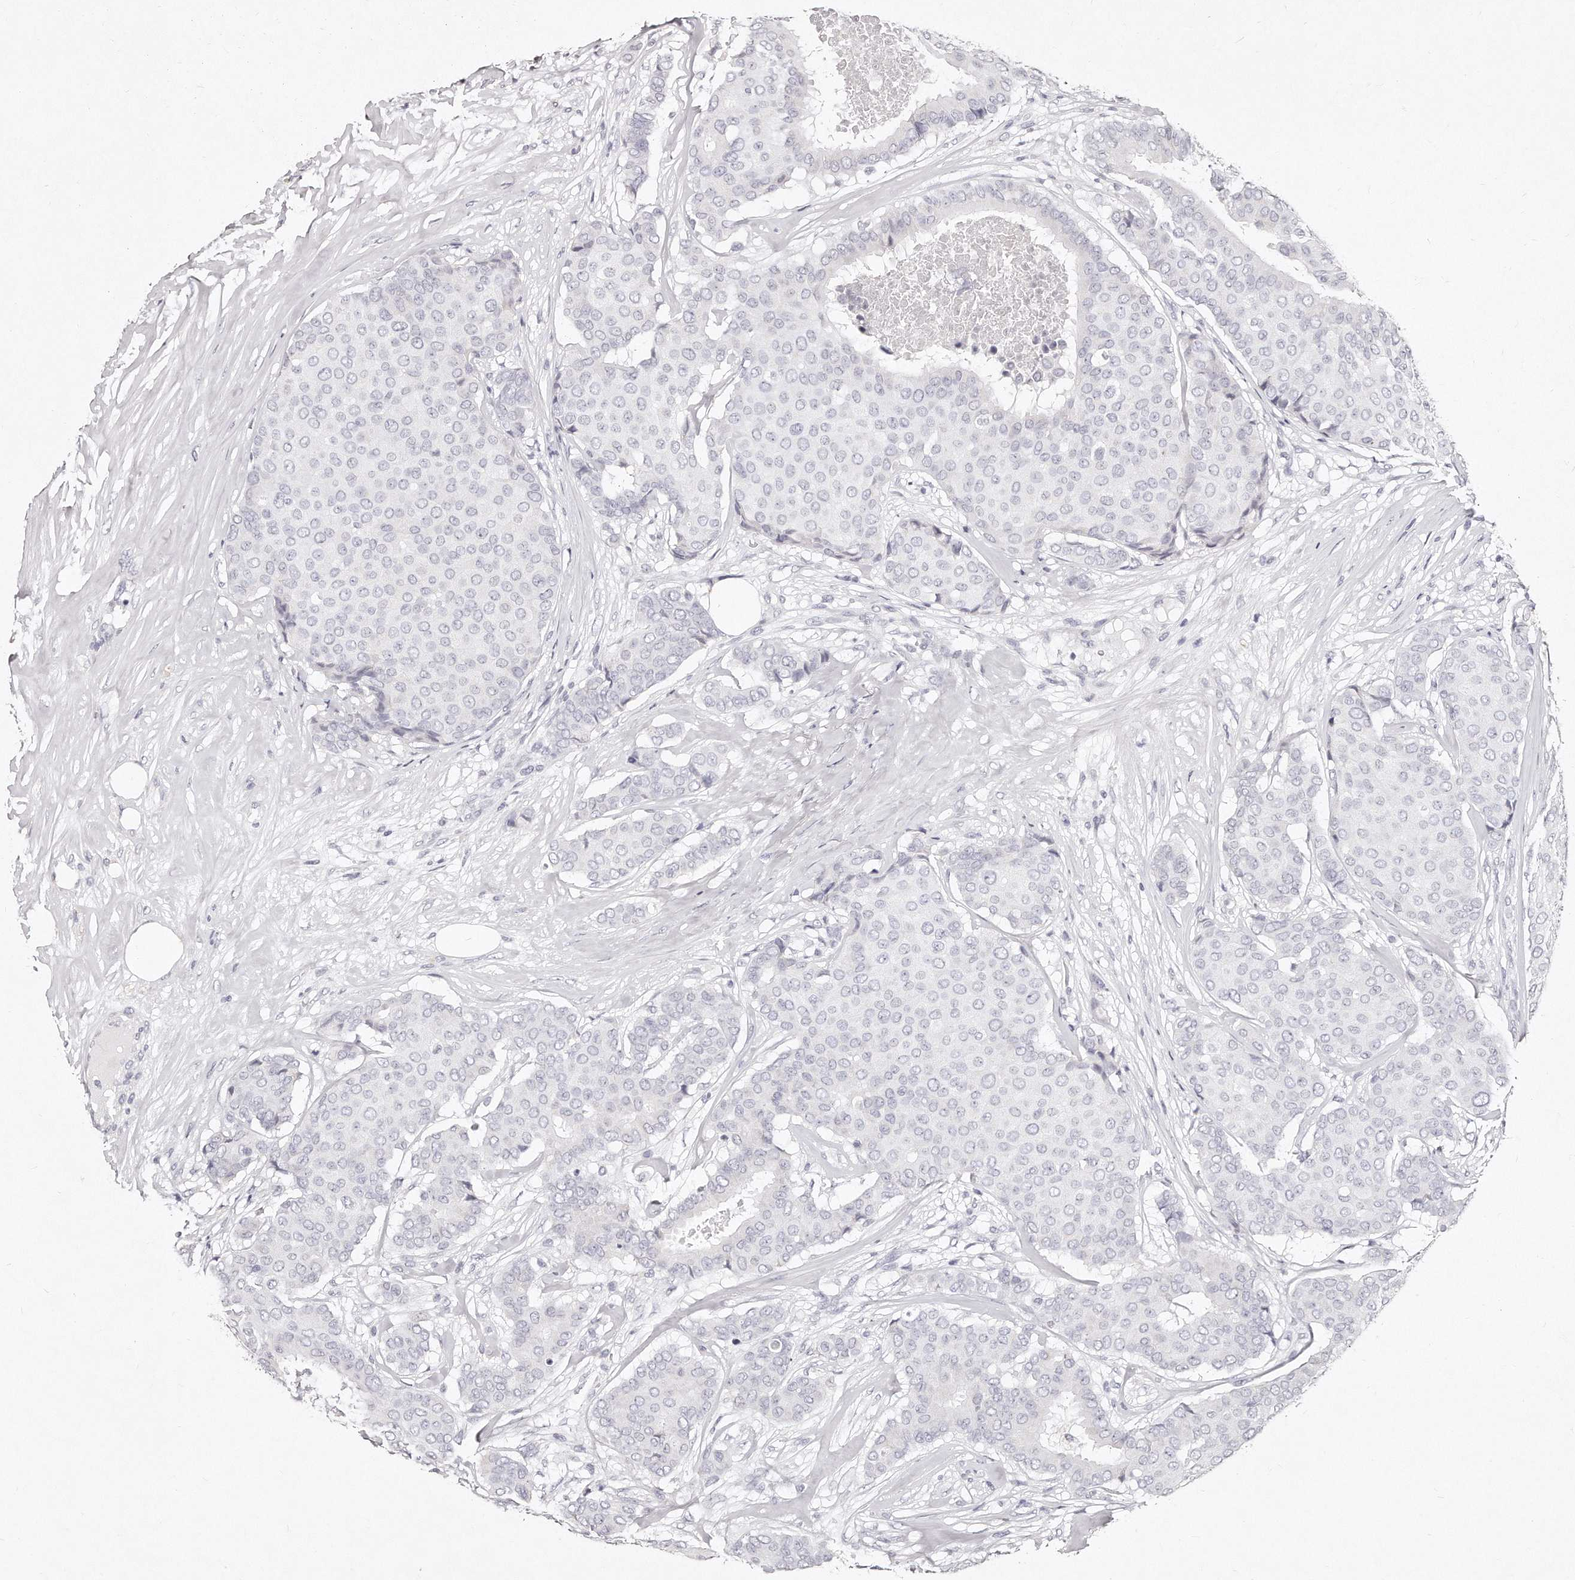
{"staining": {"intensity": "negative", "quantity": "none", "location": "none"}, "tissue": "breast cancer", "cell_type": "Tumor cells", "image_type": "cancer", "snomed": [{"axis": "morphology", "description": "Duct carcinoma"}, {"axis": "topography", "description": "Breast"}], "caption": "DAB (3,3'-diaminobenzidine) immunohistochemical staining of human infiltrating ductal carcinoma (breast) displays no significant expression in tumor cells.", "gene": "GDA", "patient": {"sex": "female", "age": 75}}